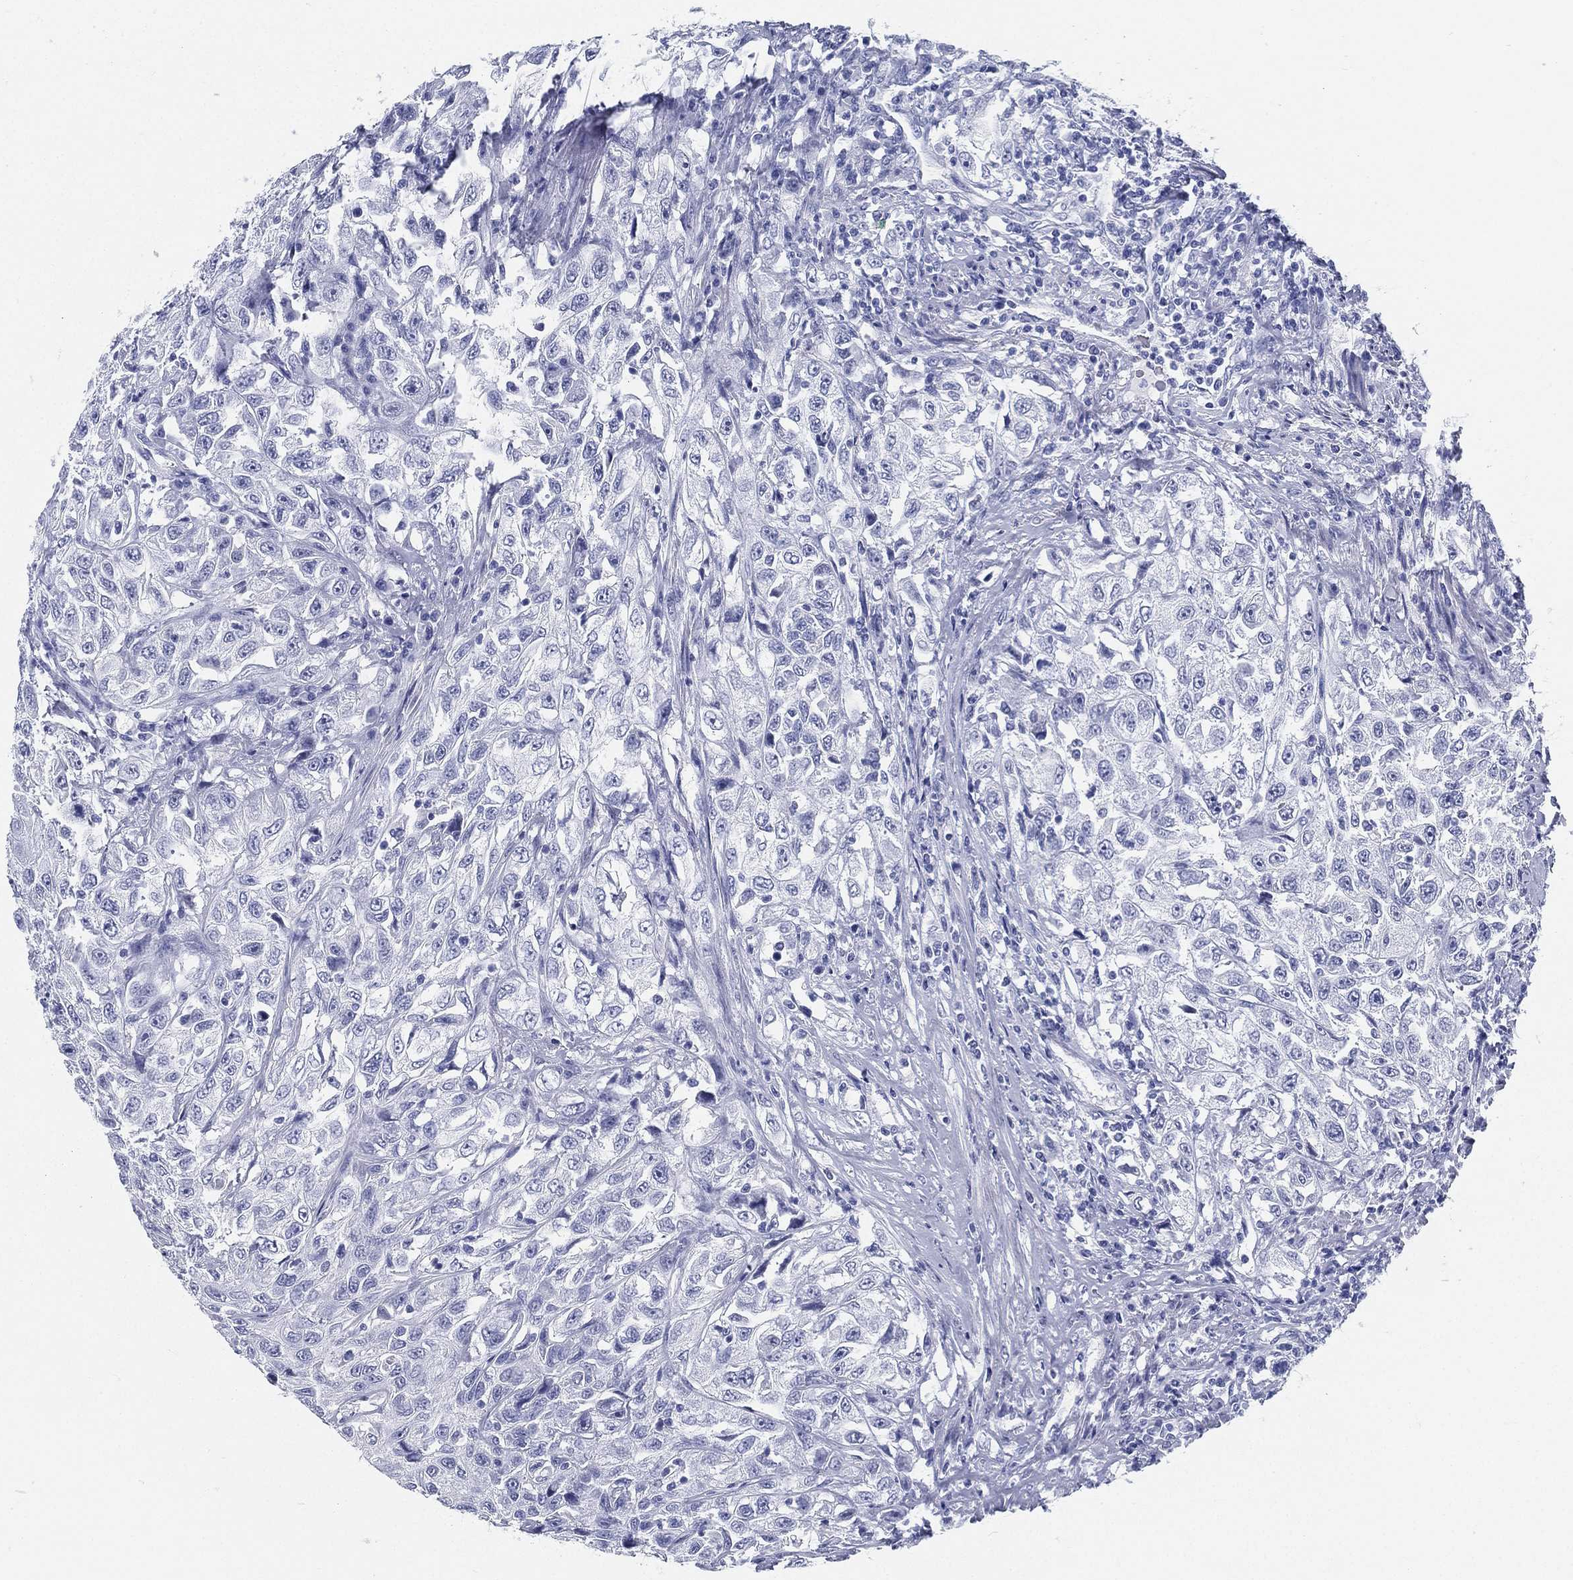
{"staining": {"intensity": "negative", "quantity": "none", "location": "none"}, "tissue": "urothelial cancer", "cell_type": "Tumor cells", "image_type": "cancer", "snomed": [{"axis": "morphology", "description": "Urothelial carcinoma, High grade"}, {"axis": "topography", "description": "Urinary bladder"}], "caption": "This is an immunohistochemistry photomicrograph of human urothelial cancer. There is no positivity in tumor cells.", "gene": "ATP1B2", "patient": {"sex": "female", "age": 56}}